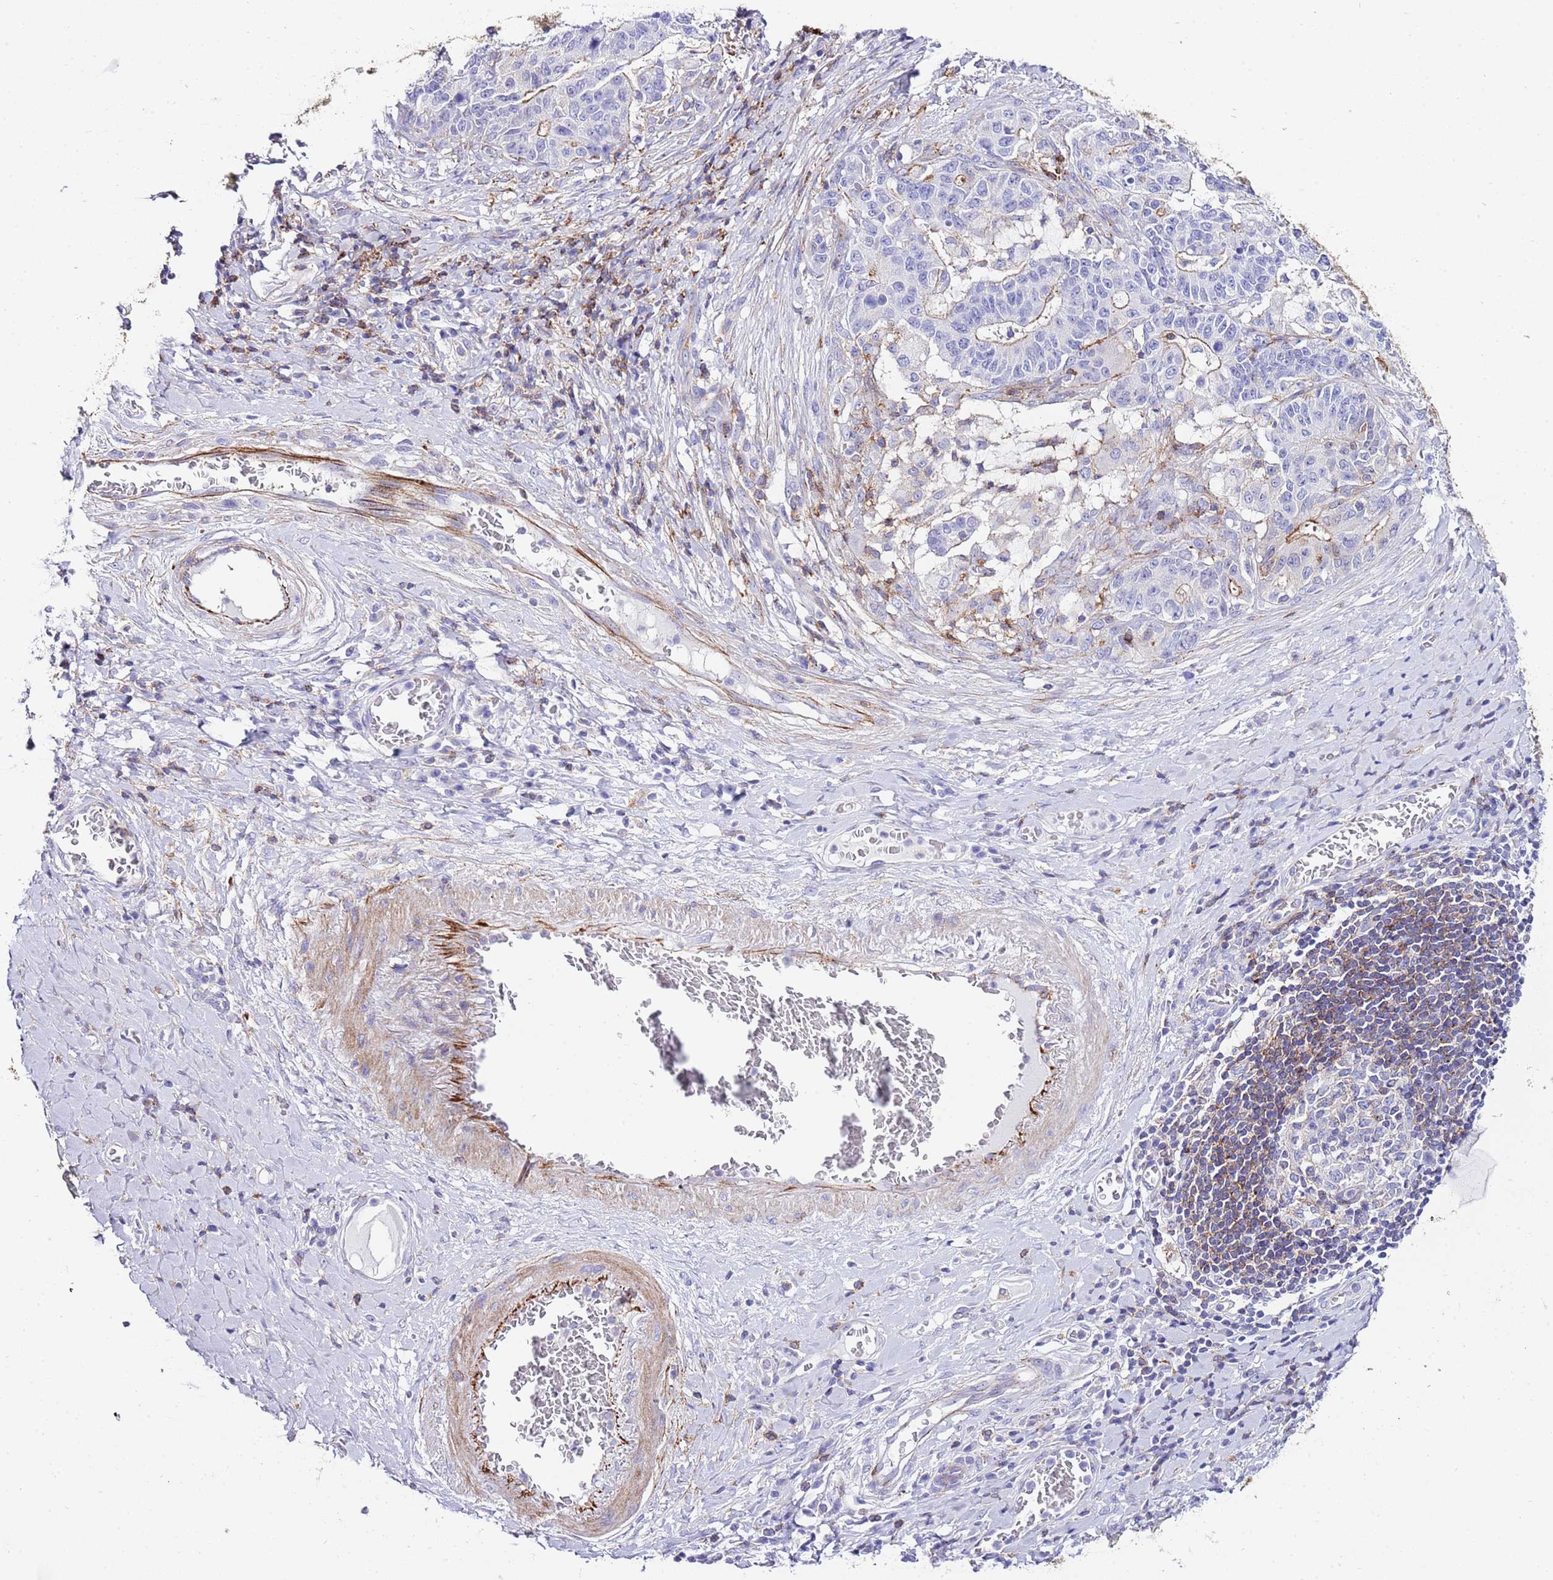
{"staining": {"intensity": "weak", "quantity": "25%-75%", "location": "cytoplasmic/membranous"}, "tissue": "stomach cancer", "cell_type": "Tumor cells", "image_type": "cancer", "snomed": [{"axis": "morphology", "description": "Normal tissue, NOS"}, {"axis": "morphology", "description": "Adenocarcinoma, NOS"}, {"axis": "topography", "description": "Stomach"}], "caption": "IHC of stomach adenocarcinoma exhibits low levels of weak cytoplasmic/membranous staining in approximately 25%-75% of tumor cells.", "gene": "ALDH3A1", "patient": {"sex": "female", "age": 64}}